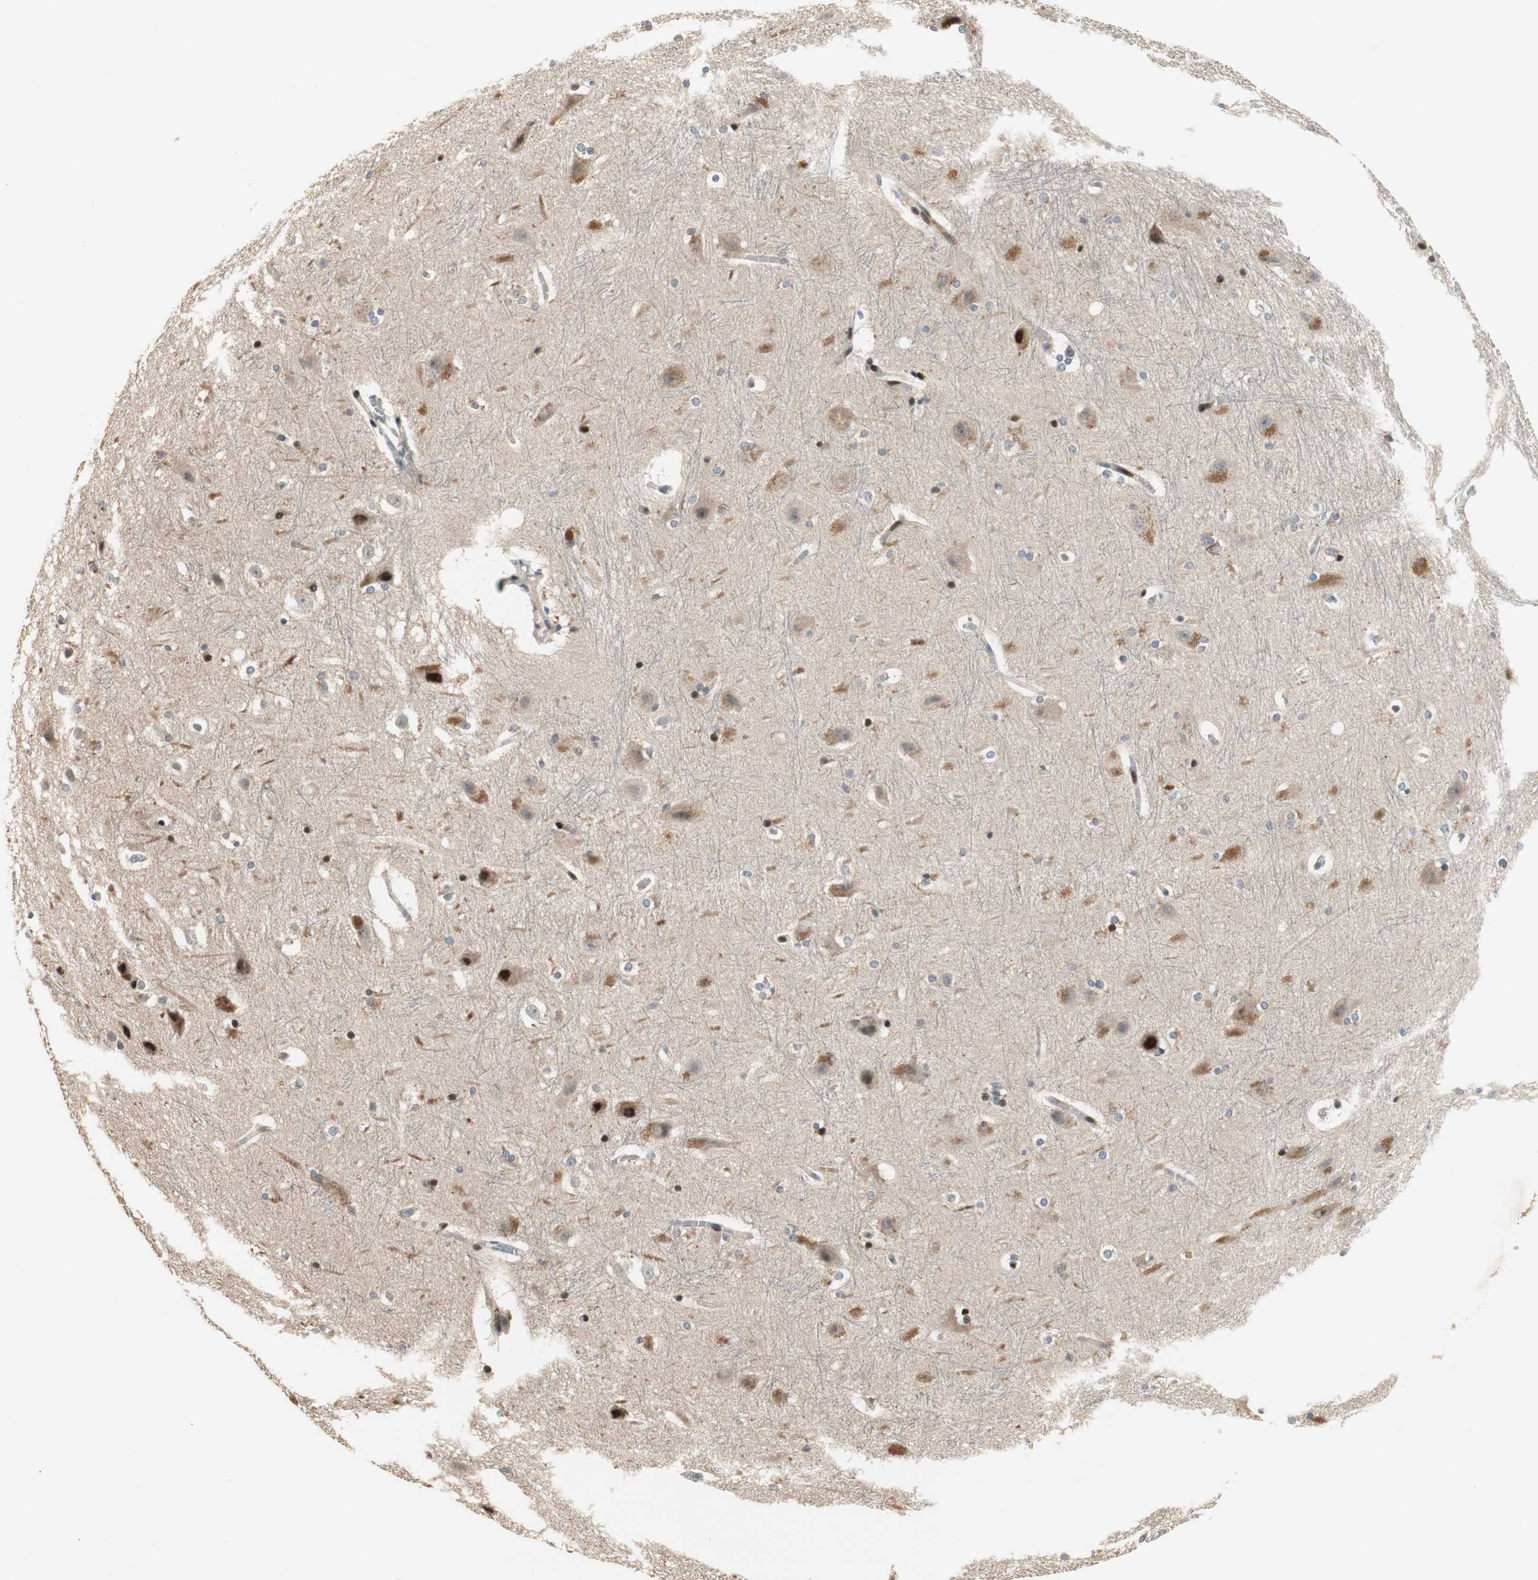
{"staining": {"intensity": "moderate", "quantity": "25%-75%", "location": "cytoplasmic/membranous"}, "tissue": "hippocampus", "cell_type": "Glial cells", "image_type": "normal", "snomed": [{"axis": "morphology", "description": "Normal tissue, NOS"}, {"axis": "topography", "description": "Hippocampus"}], "caption": "Protein staining by immunohistochemistry reveals moderate cytoplasmic/membranous expression in approximately 25%-75% of glial cells in benign hippocampus.", "gene": "RAD1", "patient": {"sex": "female", "age": 19}}